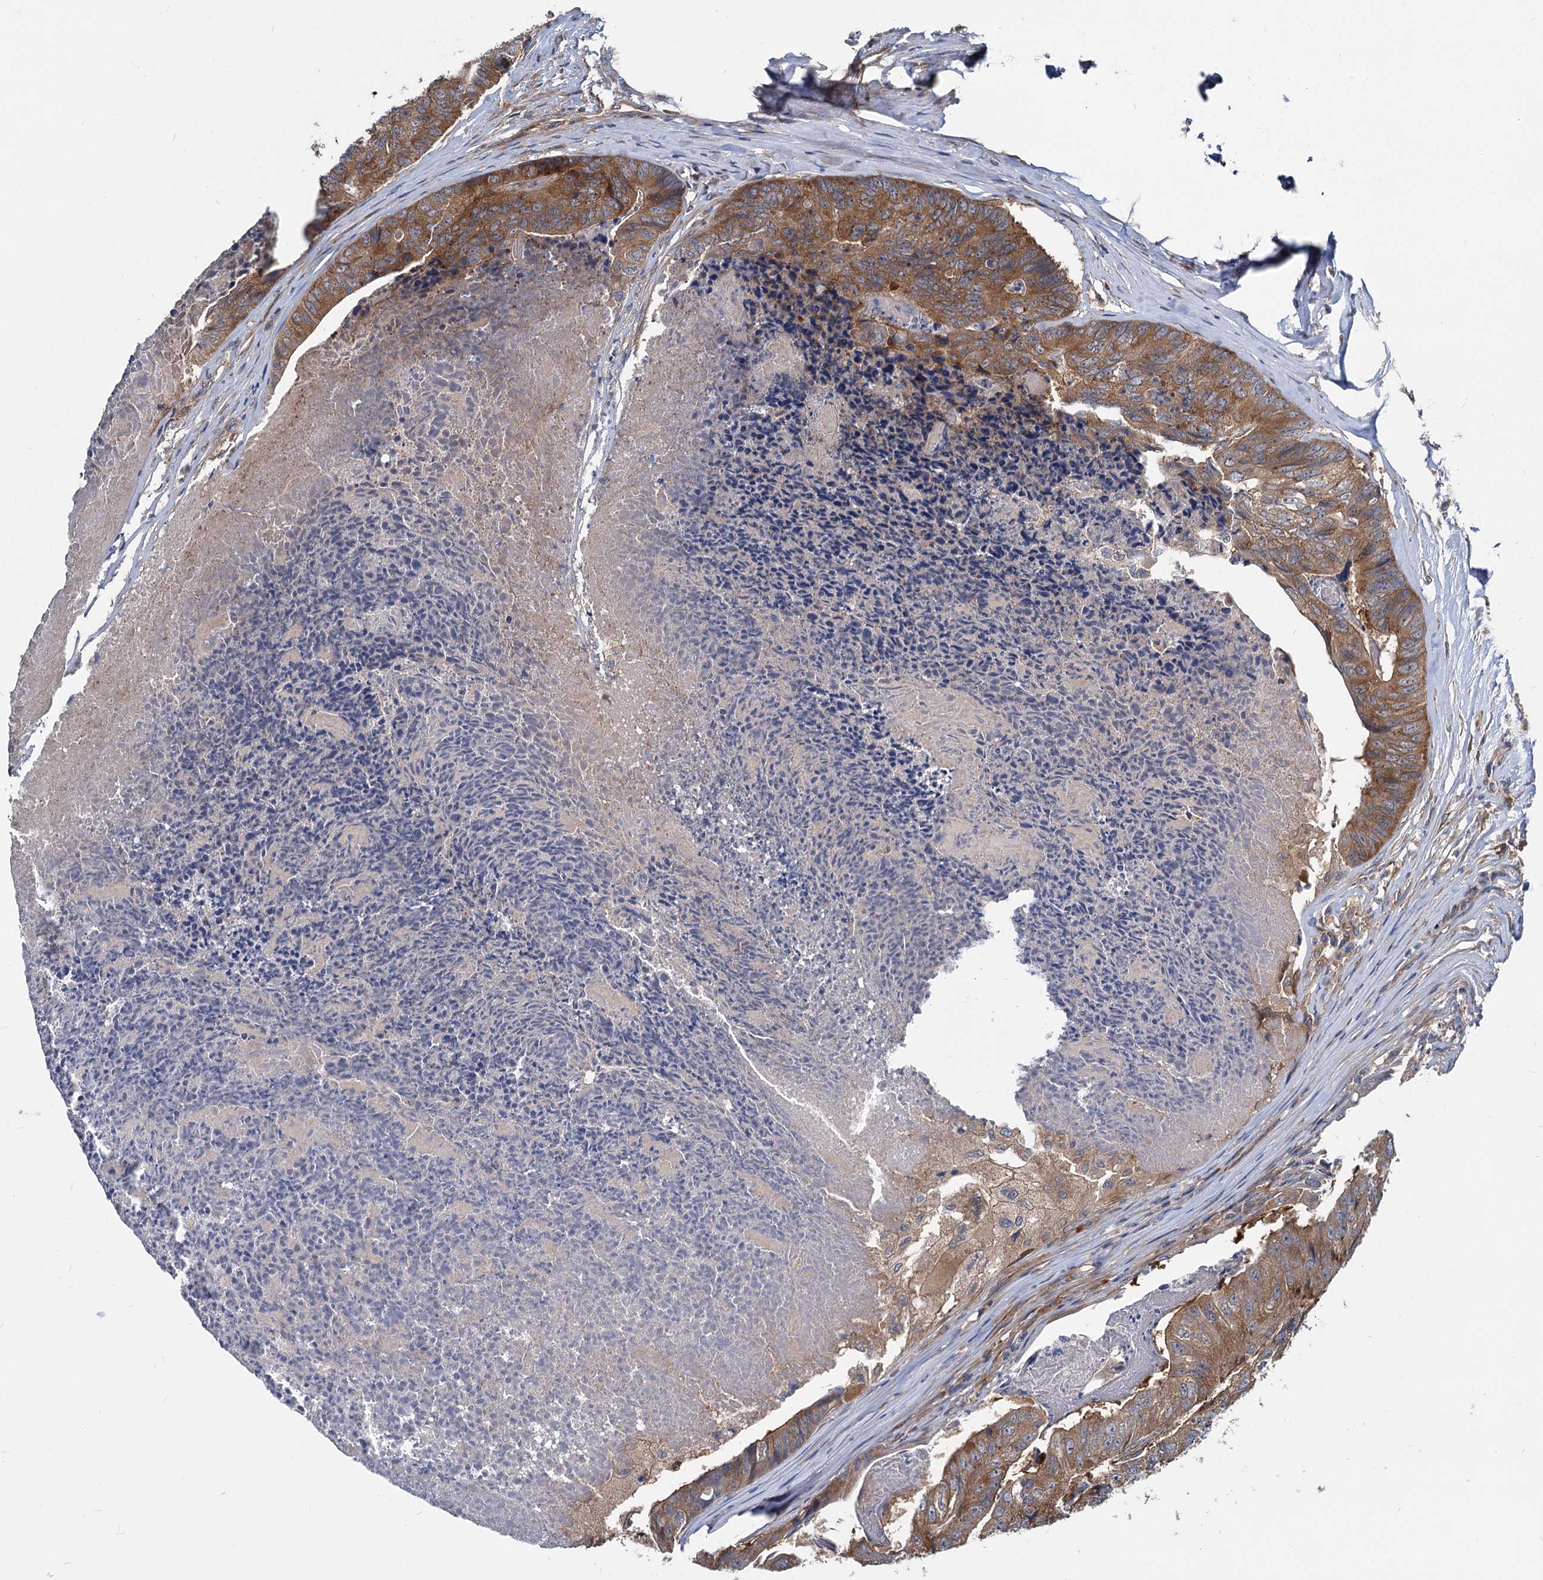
{"staining": {"intensity": "strong", "quantity": ">75%", "location": "cytoplasmic/membranous"}, "tissue": "colorectal cancer", "cell_type": "Tumor cells", "image_type": "cancer", "snomed": [{"axis": "morphology", "description": "Adenocarcinoma, NOS"}, {"axis": "topography", "description": "Colon"}], "caption": "Immunohistochemistry (IHC) micrograph of neoplastic tissue: human colorectal adenocarcinoma stained using immunohistochemistry reveals high levels of strong protein expression localized specifically in the cytoplasmic/membranous of tumor cells, appearing as a cytoplasmic/membranous brown color.", "gene": "EIF2B2", "patient": {"sex": "female", "age": 67}}